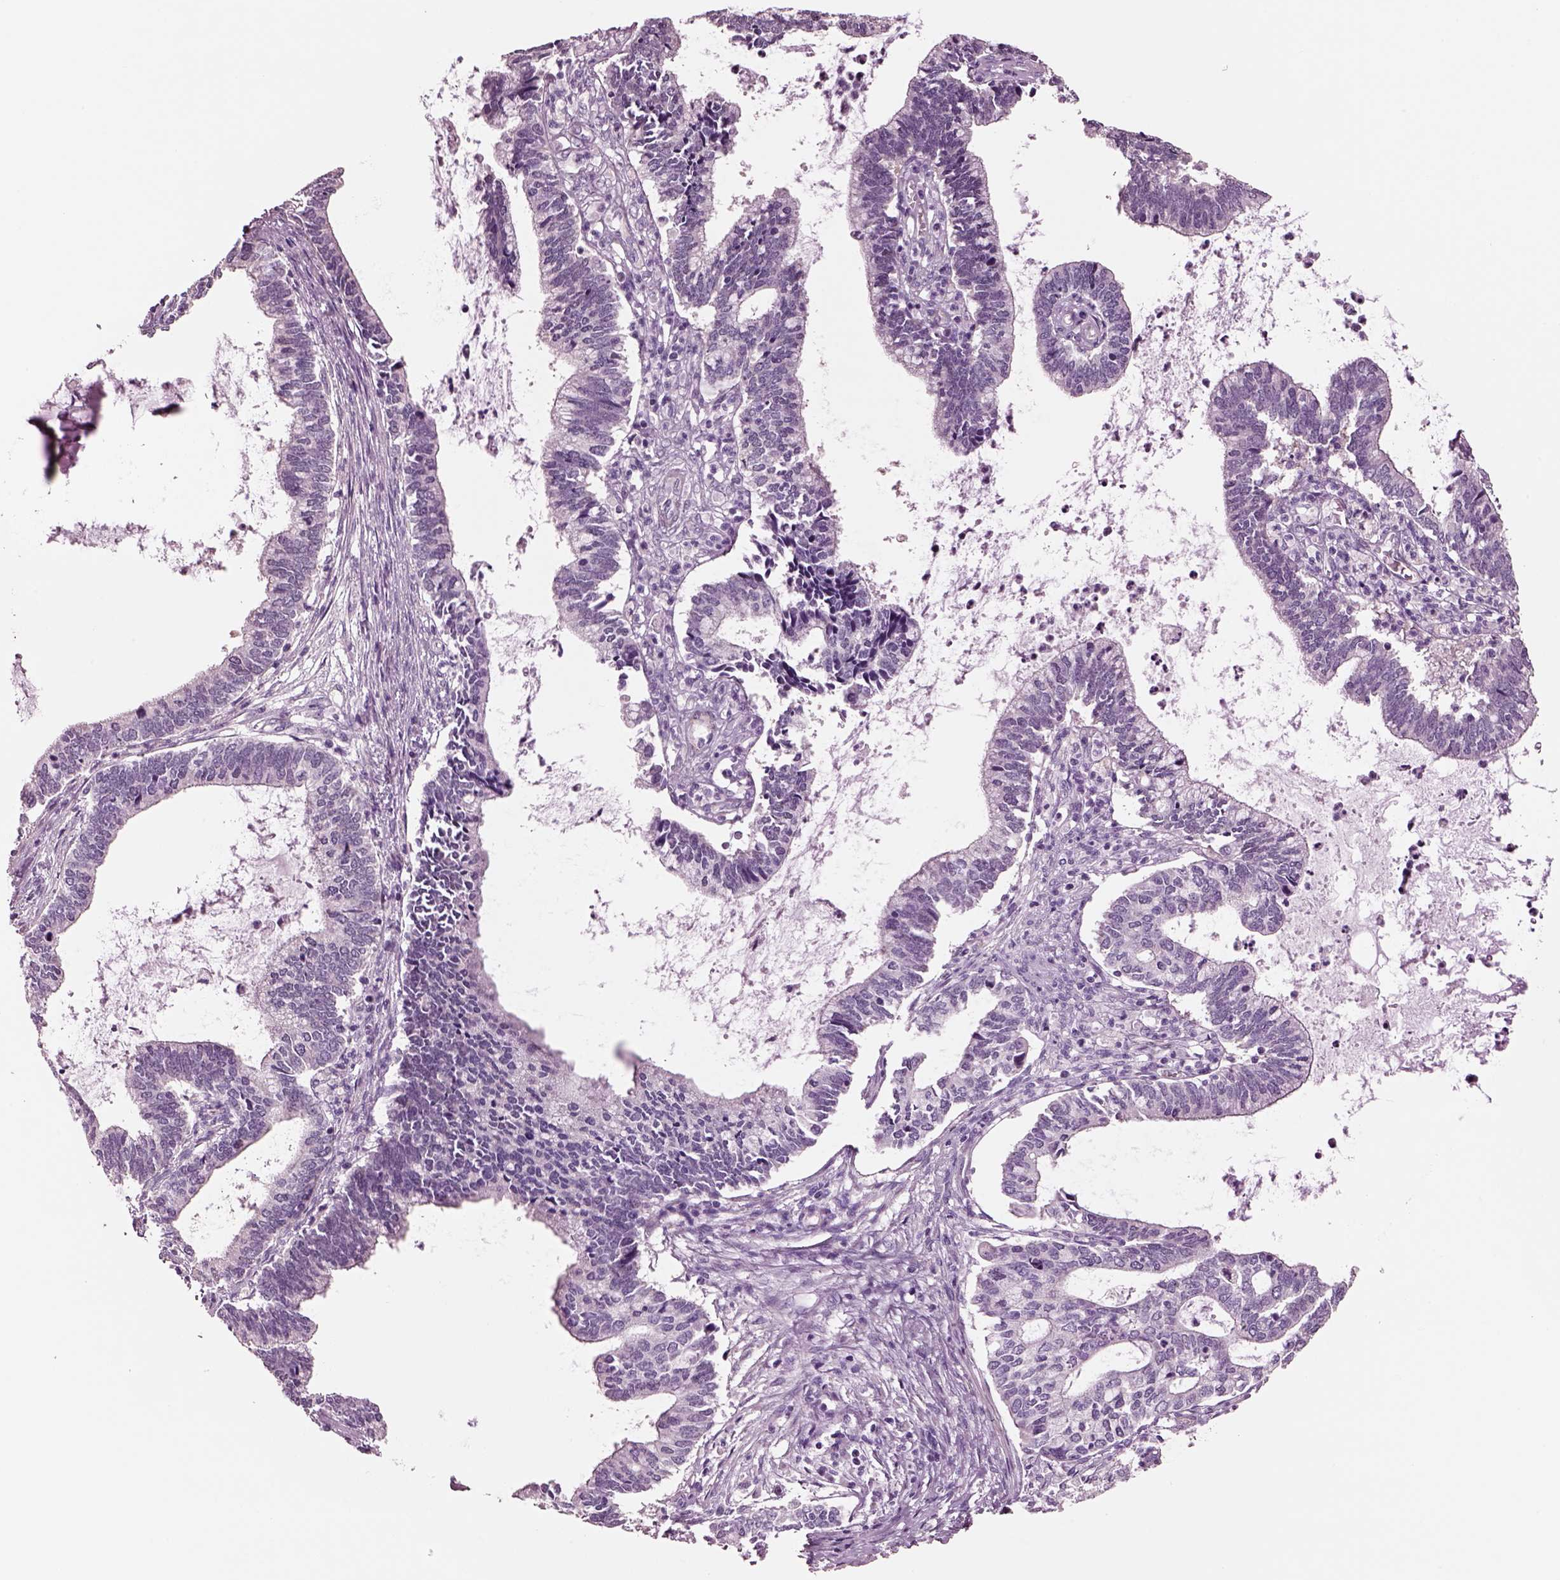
{"staining": {"intensity": "negative", "quantity": "none", "location": "none"}, "tissue": "cervical cancer", "cell_type": "Tumor cells", "image_type": "cancer", "snomed": [{"axis": "morphology", "description": "Adenocarcinoma, NOS"}, {"axis": "topography", "description": "Cervix"}], "caption": "A photomicrograph of human adenocarcinoma (cervical) is negative for staining in tumor cells. Brightfield microscopy of immunohistochemistry stained with DAB (brown) and hematoxylin (blue), captured at high magnification.", "gene": "SCML2", "patient": {"sex": "female", "age": 42}}